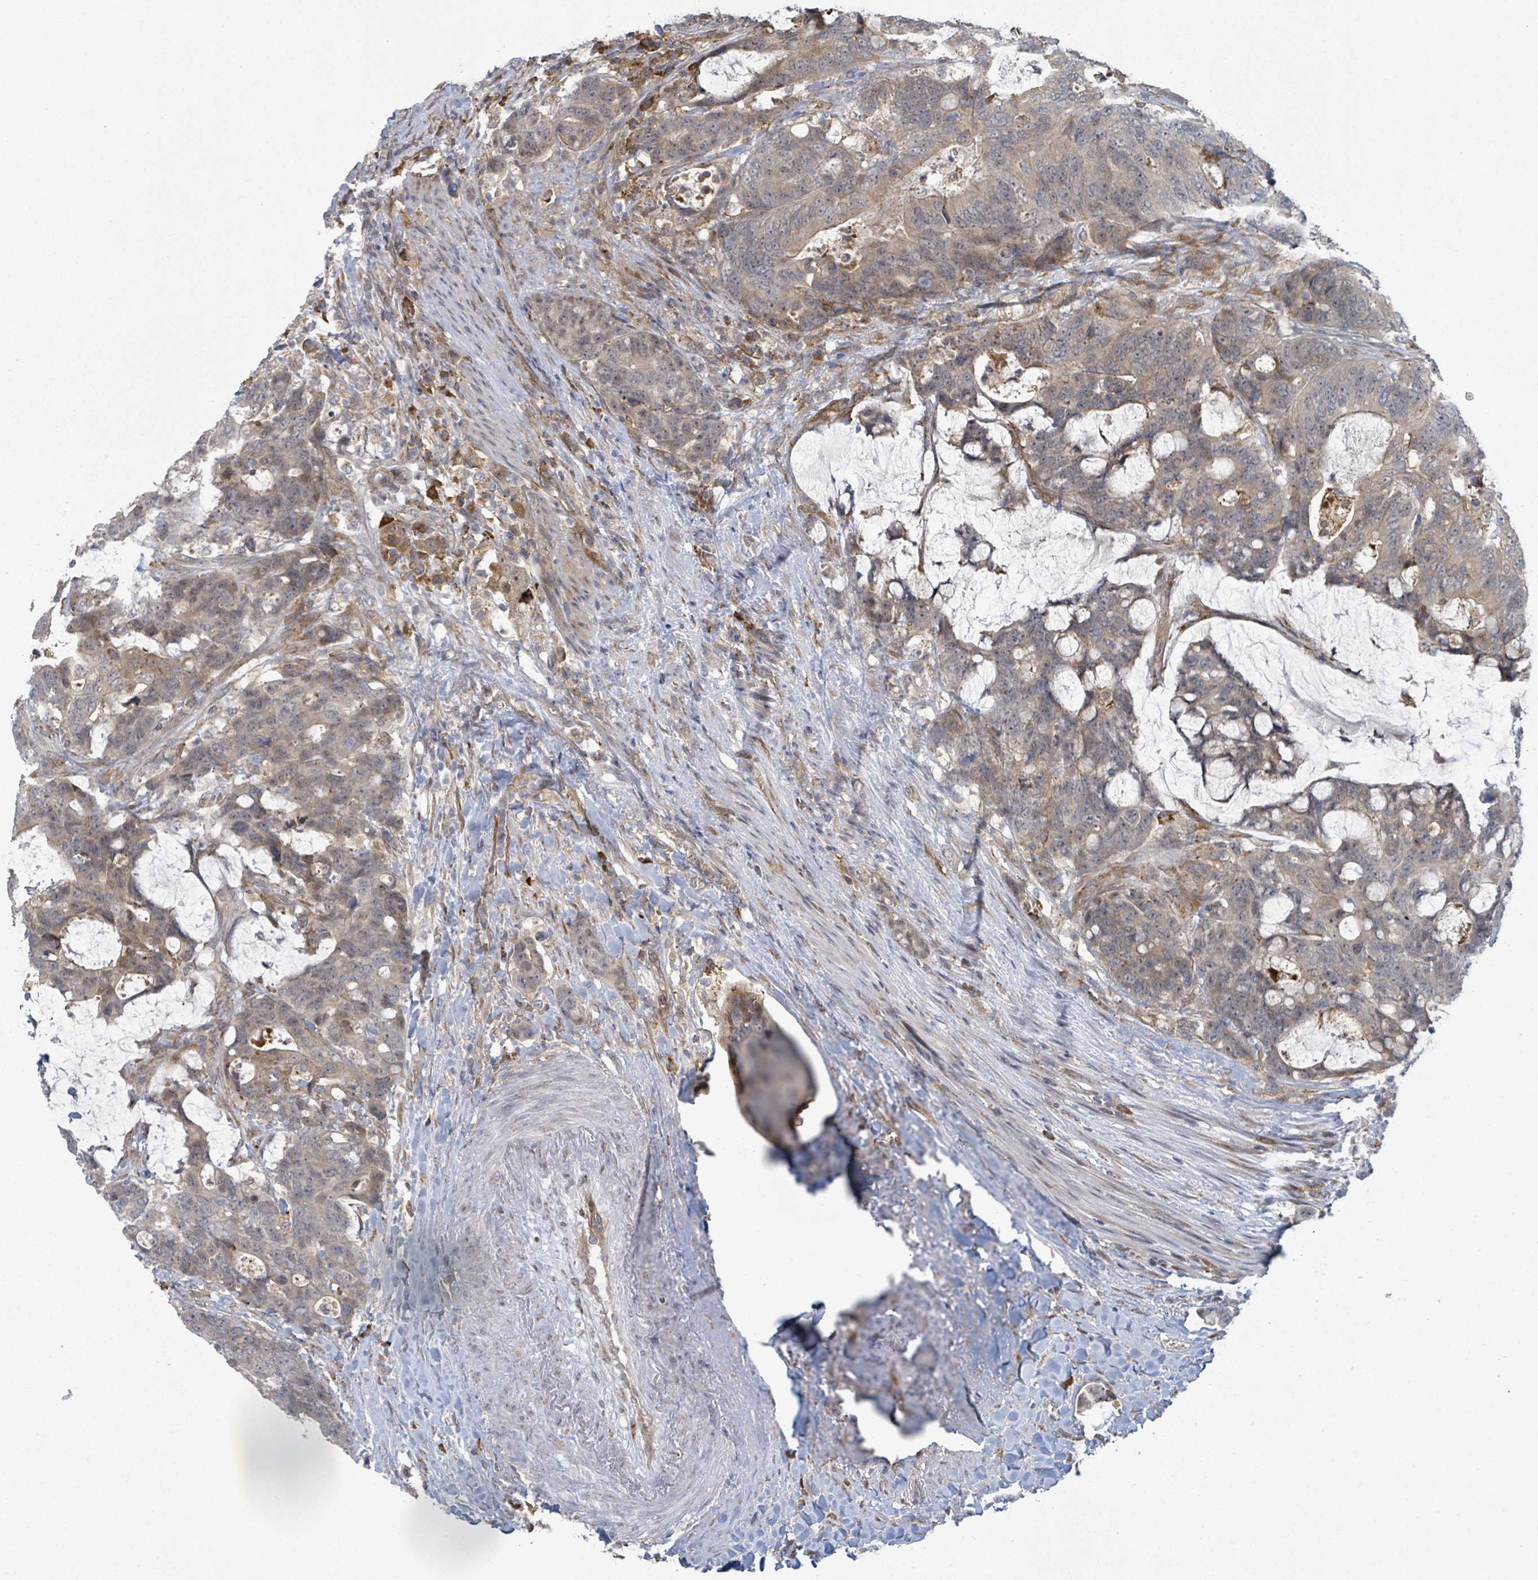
{"staining": {"intensity": "weak", "quantity": "25%-75%", "location": "cytoplasmic/membranous"}, "tissue": "colorectal cancer", "cell_type": "Tumor cells", "image_type": "cancer", "snomed": [{"axis": "morphology", "description": "Adenocarcinoma, NOS"}, {"axis": "topography", "description": "Colon"}], "caption": "Tumor cells display weak cytoplasmic/membranous expression in approximately 25%-75% of cells in adenocarcinoma (colorectal).", "gene": "SHROOM2", "patient": {"sex": "female", "age": 82}}